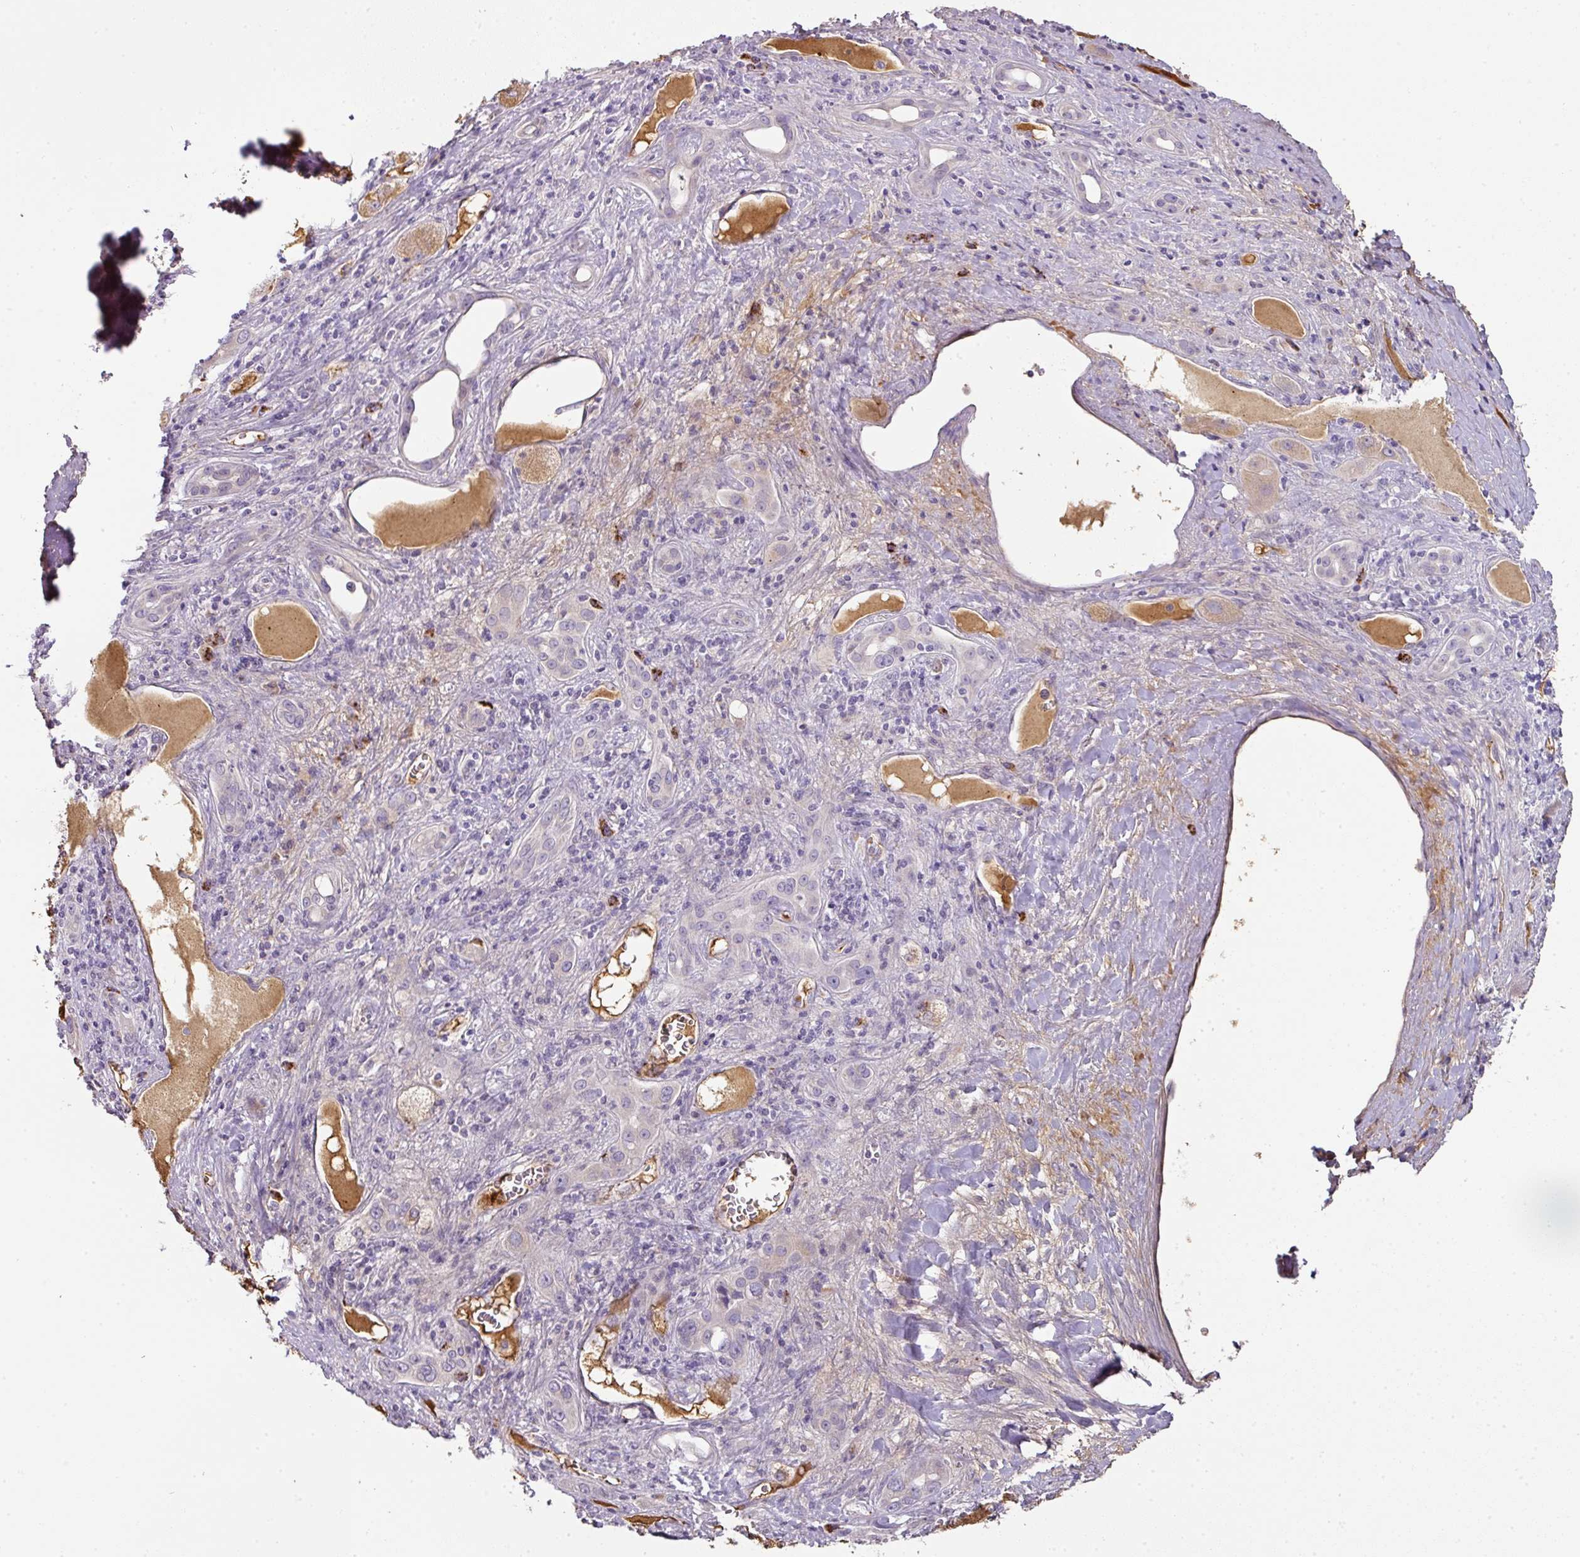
{"staining": {"intensity": "negative", "quantity": "none", "location": "none"}, "tissue": "liver cancer", "cell_type": "Tumor cells", "image_type": "cancer", "snomed": [{"axis": "morphology", "description": "Carcinoma, Hepatocellular, NOS"}, {"axis": "topography", "description": "Liver"}], "caption": "The micrograph reveals no significant staining in tumor cells of liver hepatocellular carcinoma.", "gene": "CCZ1", "patient": {"sex": "female", "age": 73}}